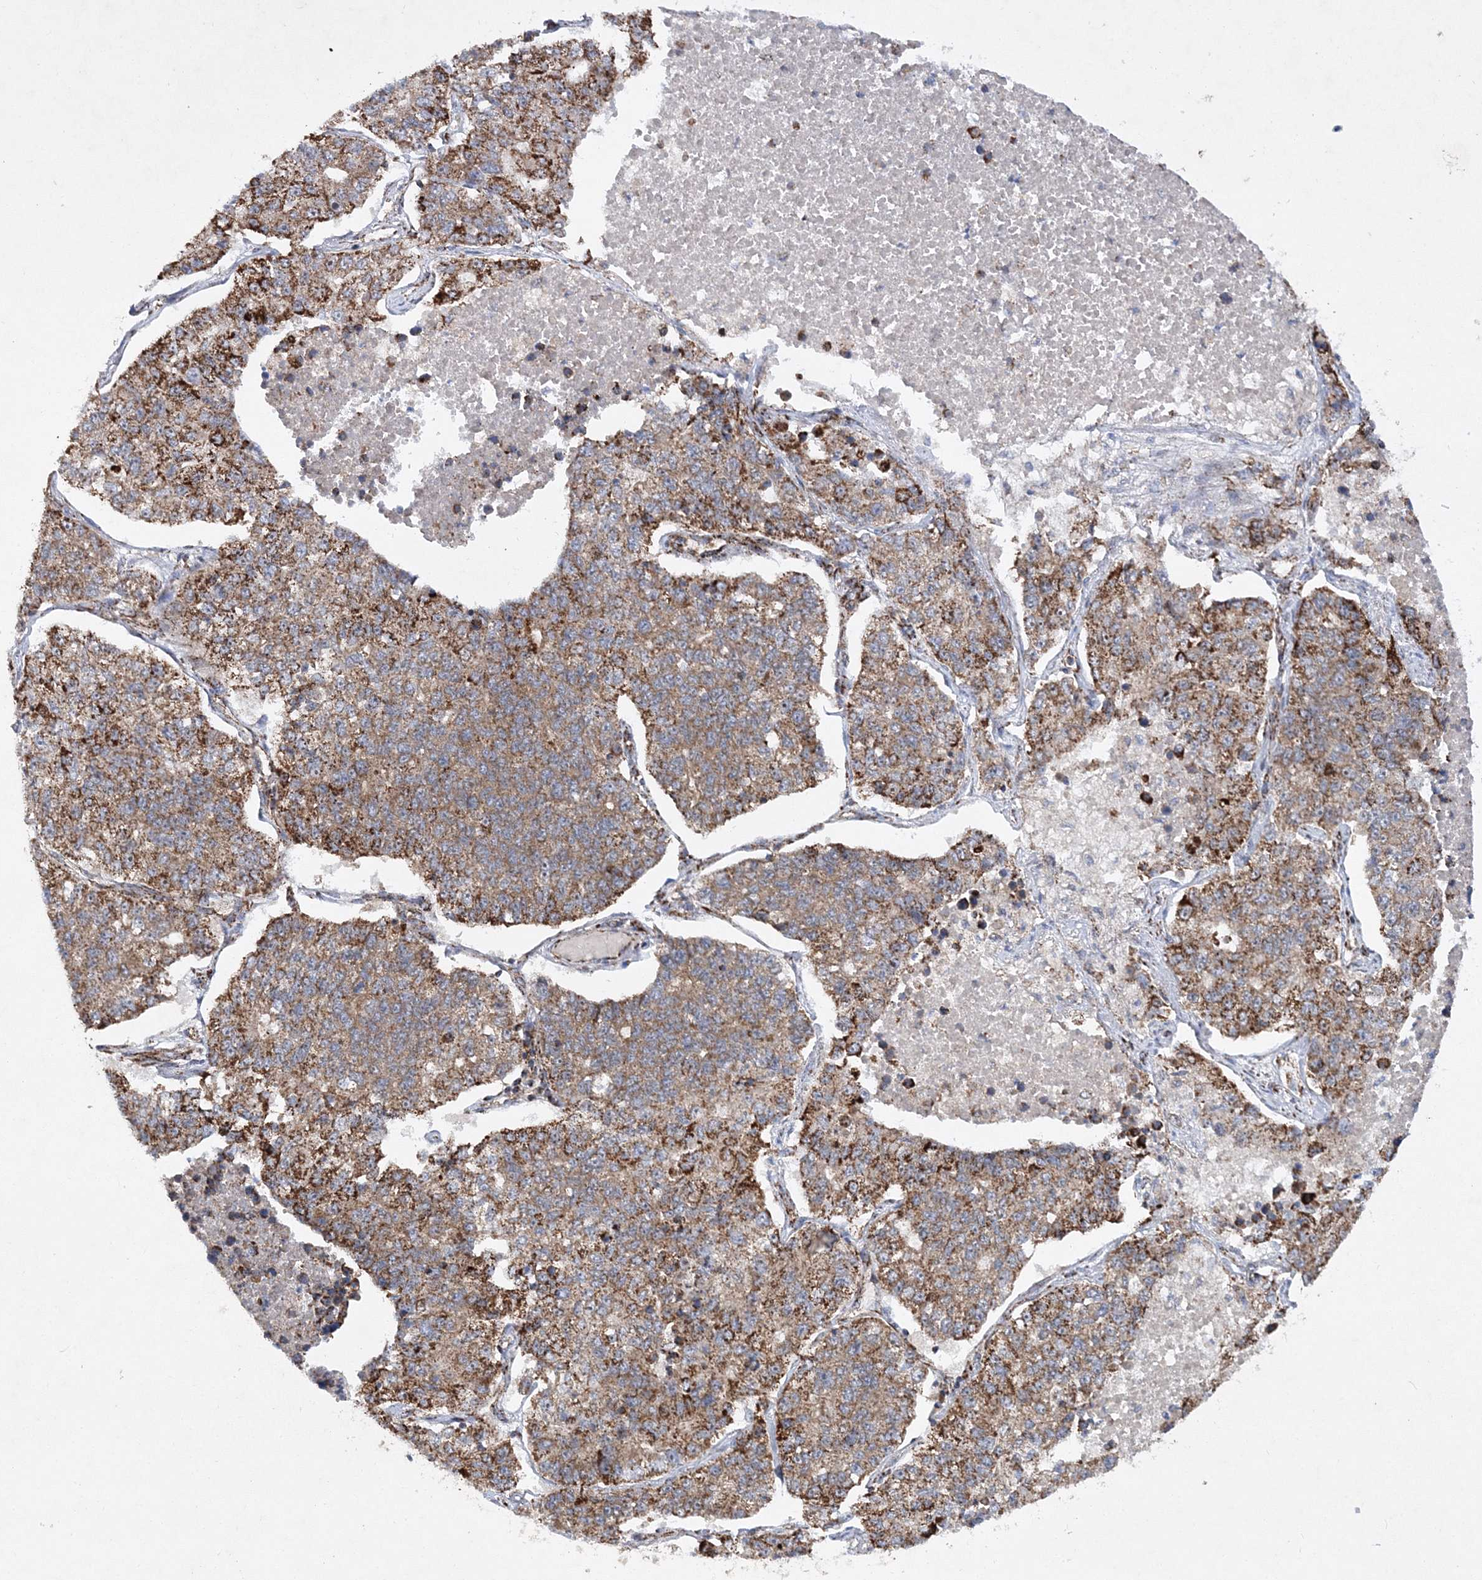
{"staining": {"intensity": "moderate", "quantity": ">75%", "location": "cytoplasmic/membranous"}, "tissue": "lung cancer", "cell_type": "Tumor cells", "image_type": "cancer", "snomed": [{"axis": "morphology", "description": "Adenocarcinoma, NOS"}, {"axis": "topography", "description": "Lung"}], "caption": "This is a histology image of immunohistochemistry staining of lung adenocarcinoma, which shows moderate positivity in the cytoplasmic/membranous of tumor cells.", "gene": "SCRN3", "patient": {"sex": "male", "age": 49}}